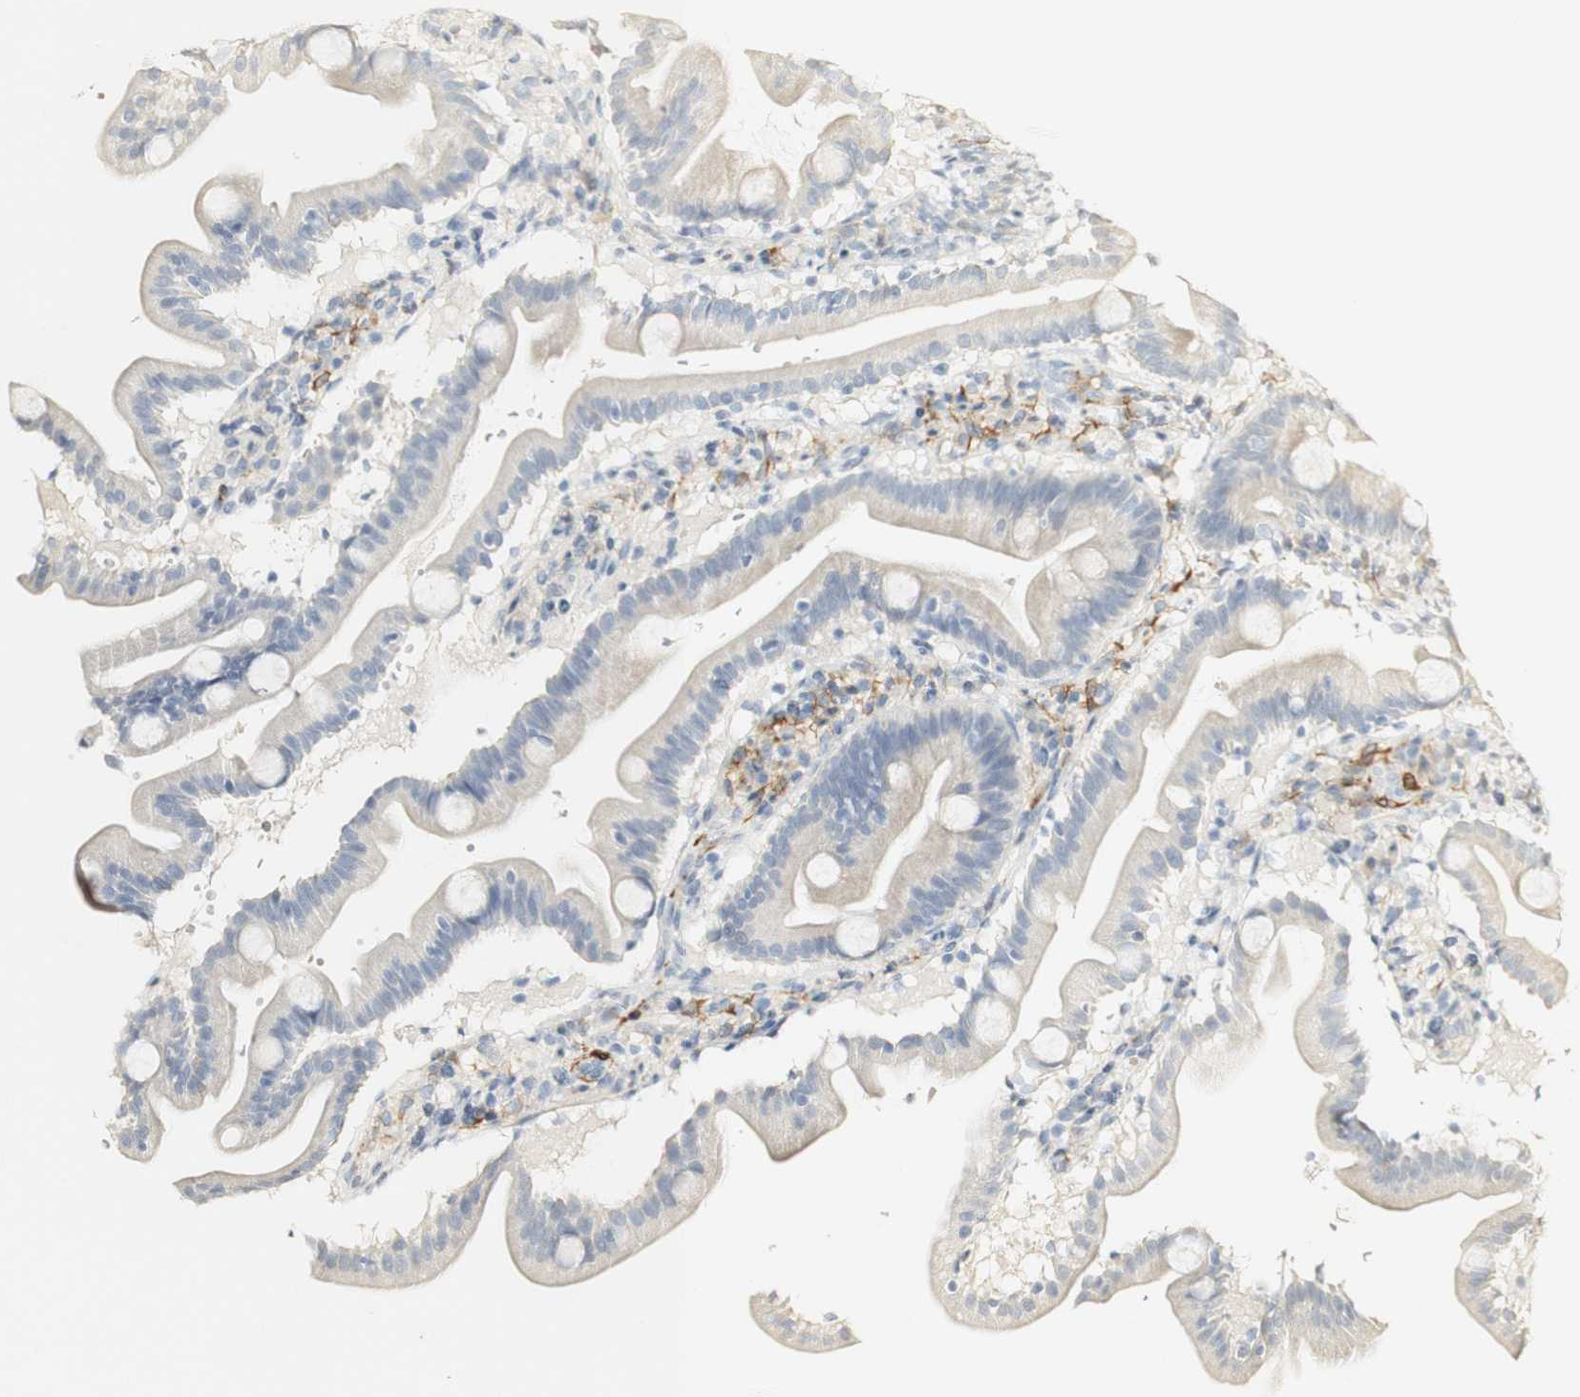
{"staining": {"intensity": "negative", "quantity": "none", "location": "none"}, "tissue": "duodenum", "cell_type": "Glandular cells", "image_type": "normal", "snomed": [{"axis": "morphology", "description": "Normal tissue, NOS"}, {"axis": "topography", "description": "Duodenum"}], "caption": "Immunohistochemistry photomicrograph of normal duodenum: human duodenum stained with DAB displays no significant protein expression in glandular cells. (Immunohistochemistry (ihc), brightfield microscopy, high magnification).", "gene": "FMO3", "patient": {"sex": "male", "age": 54}}